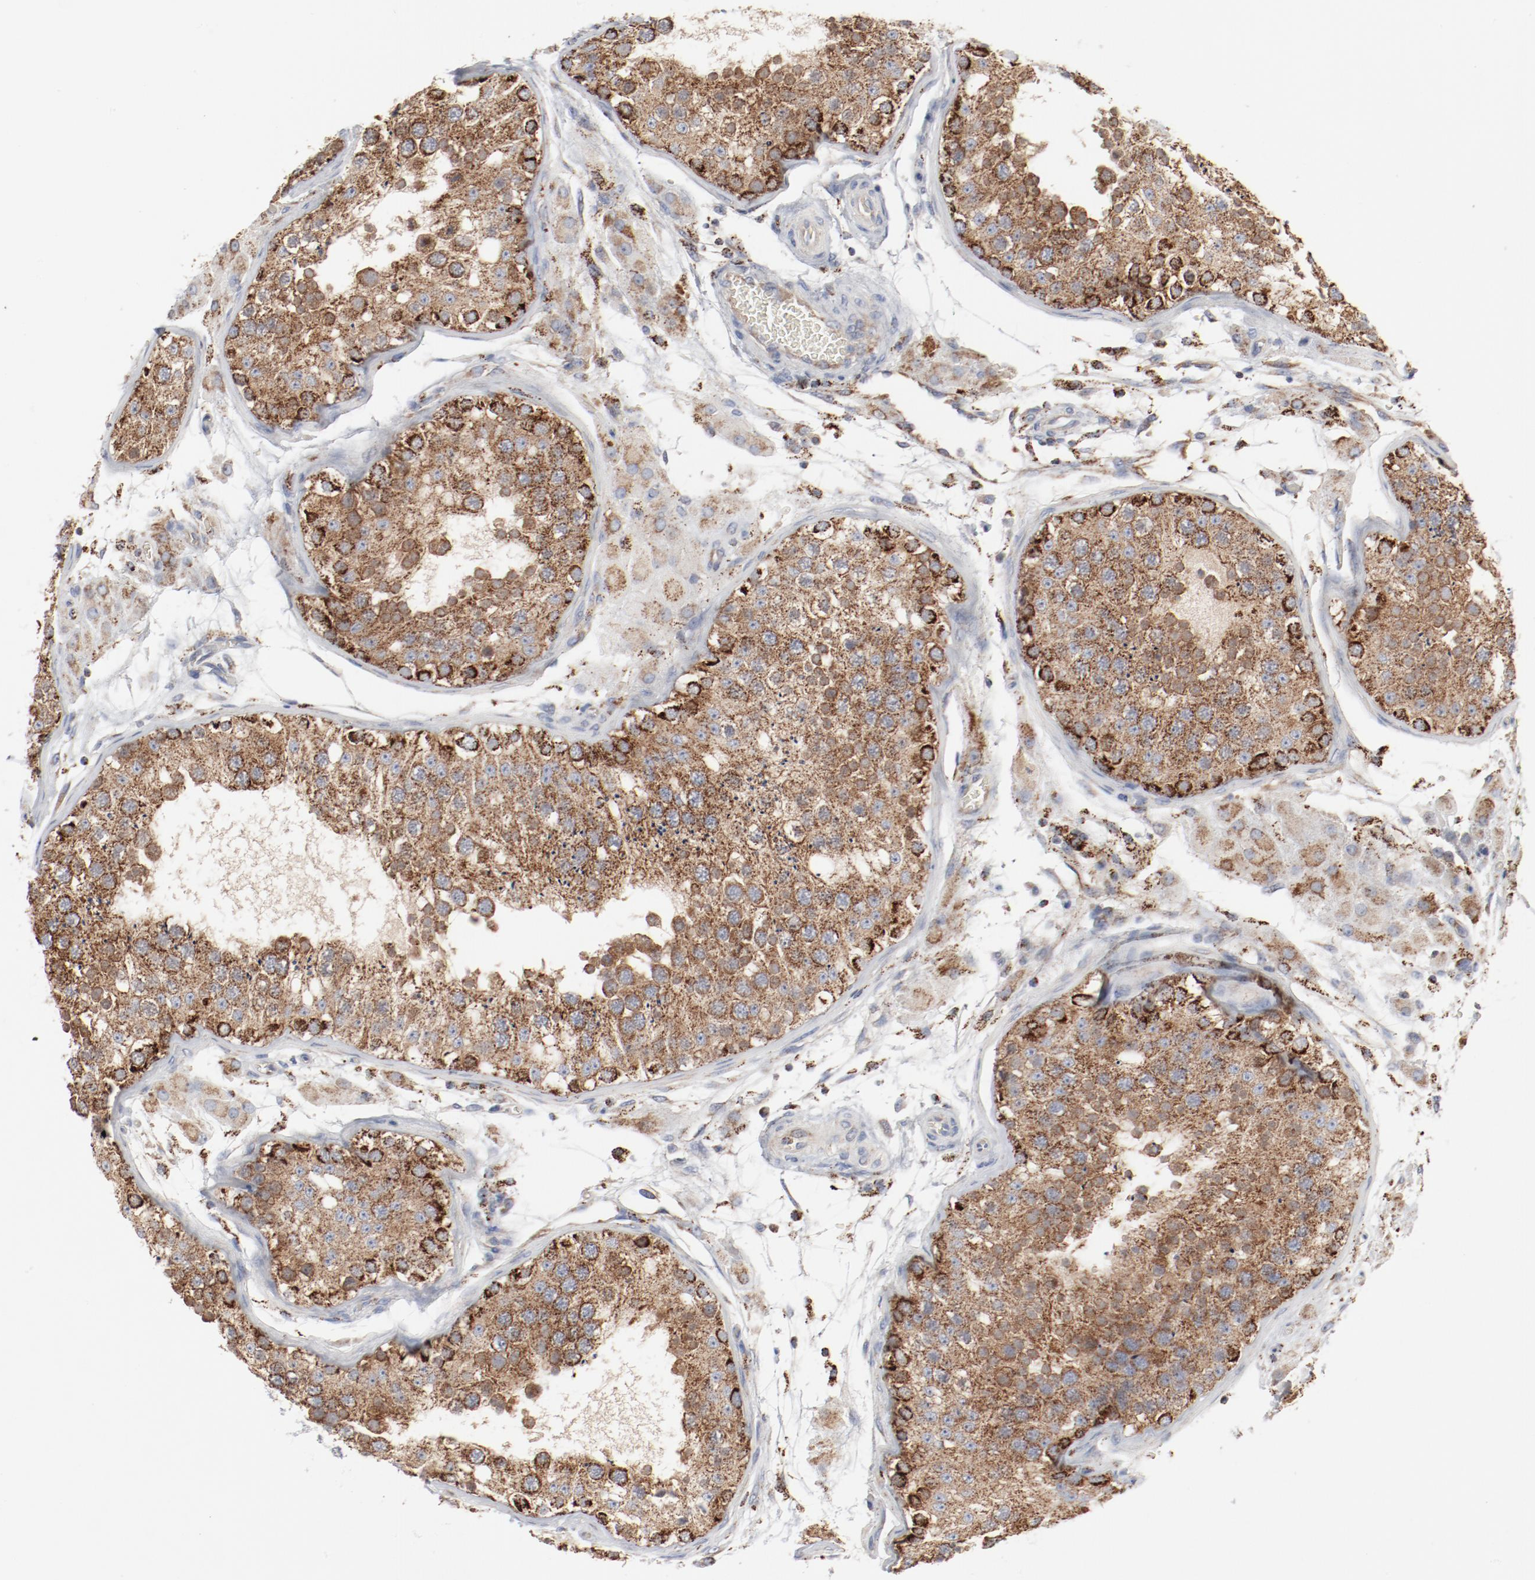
{"staining": {"intensity": "strong", "quantity": ">75%", "location": "cytoplasmic/membranous"}, "tissue": "testis", "cell_type": "Cells in seminiferous ducts", "image_type": "normal", "snomed": [{"axis": "morphology", "description": "Normal tissue, NOS"}, {"axis": "topography", "description": "Testis"}], "caption": "This image shows unremarkable testis stained with immunohistochemistry to label a protein in brown. The cytoplasmic/membranous of cells in seminiferous ducts show strong positivity for the protein. Nuclei are counter-stained blue.", "gene": "SETD3", "patient": {"sex": "male", "age": 26}}